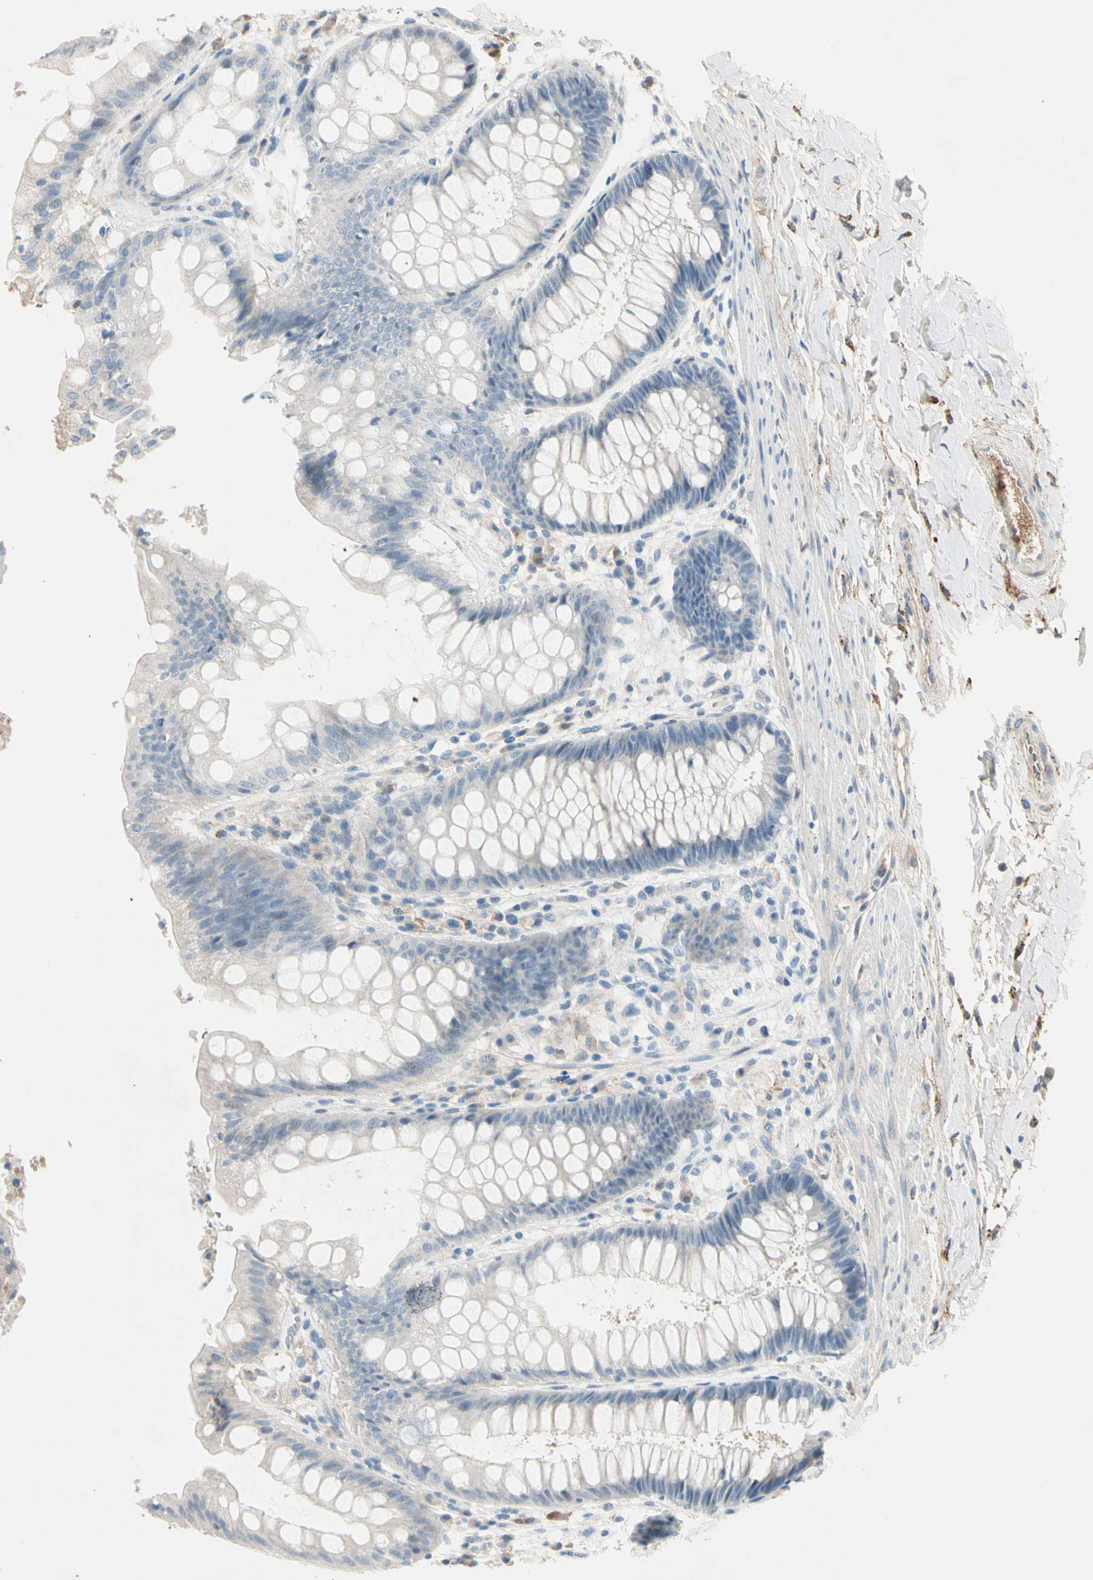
{"staining": {"intensity": "negative", "quantity": "none", "location": "none"}, "tissue": "rectum", "cell_type": "Glandular cells", "image_type": "normal", "snomed": [{"axis": "morphology", "description": "Normal tissue, NOS"}, {"axis": "topography", "description": "Rectum"}], "caption": "This is an immunohistochemistry histopathology image of normal human rectum. There is no staining in glandular cells.", "gene": "SERPIND1", "patient": {"sex": "female", "age": 46}}